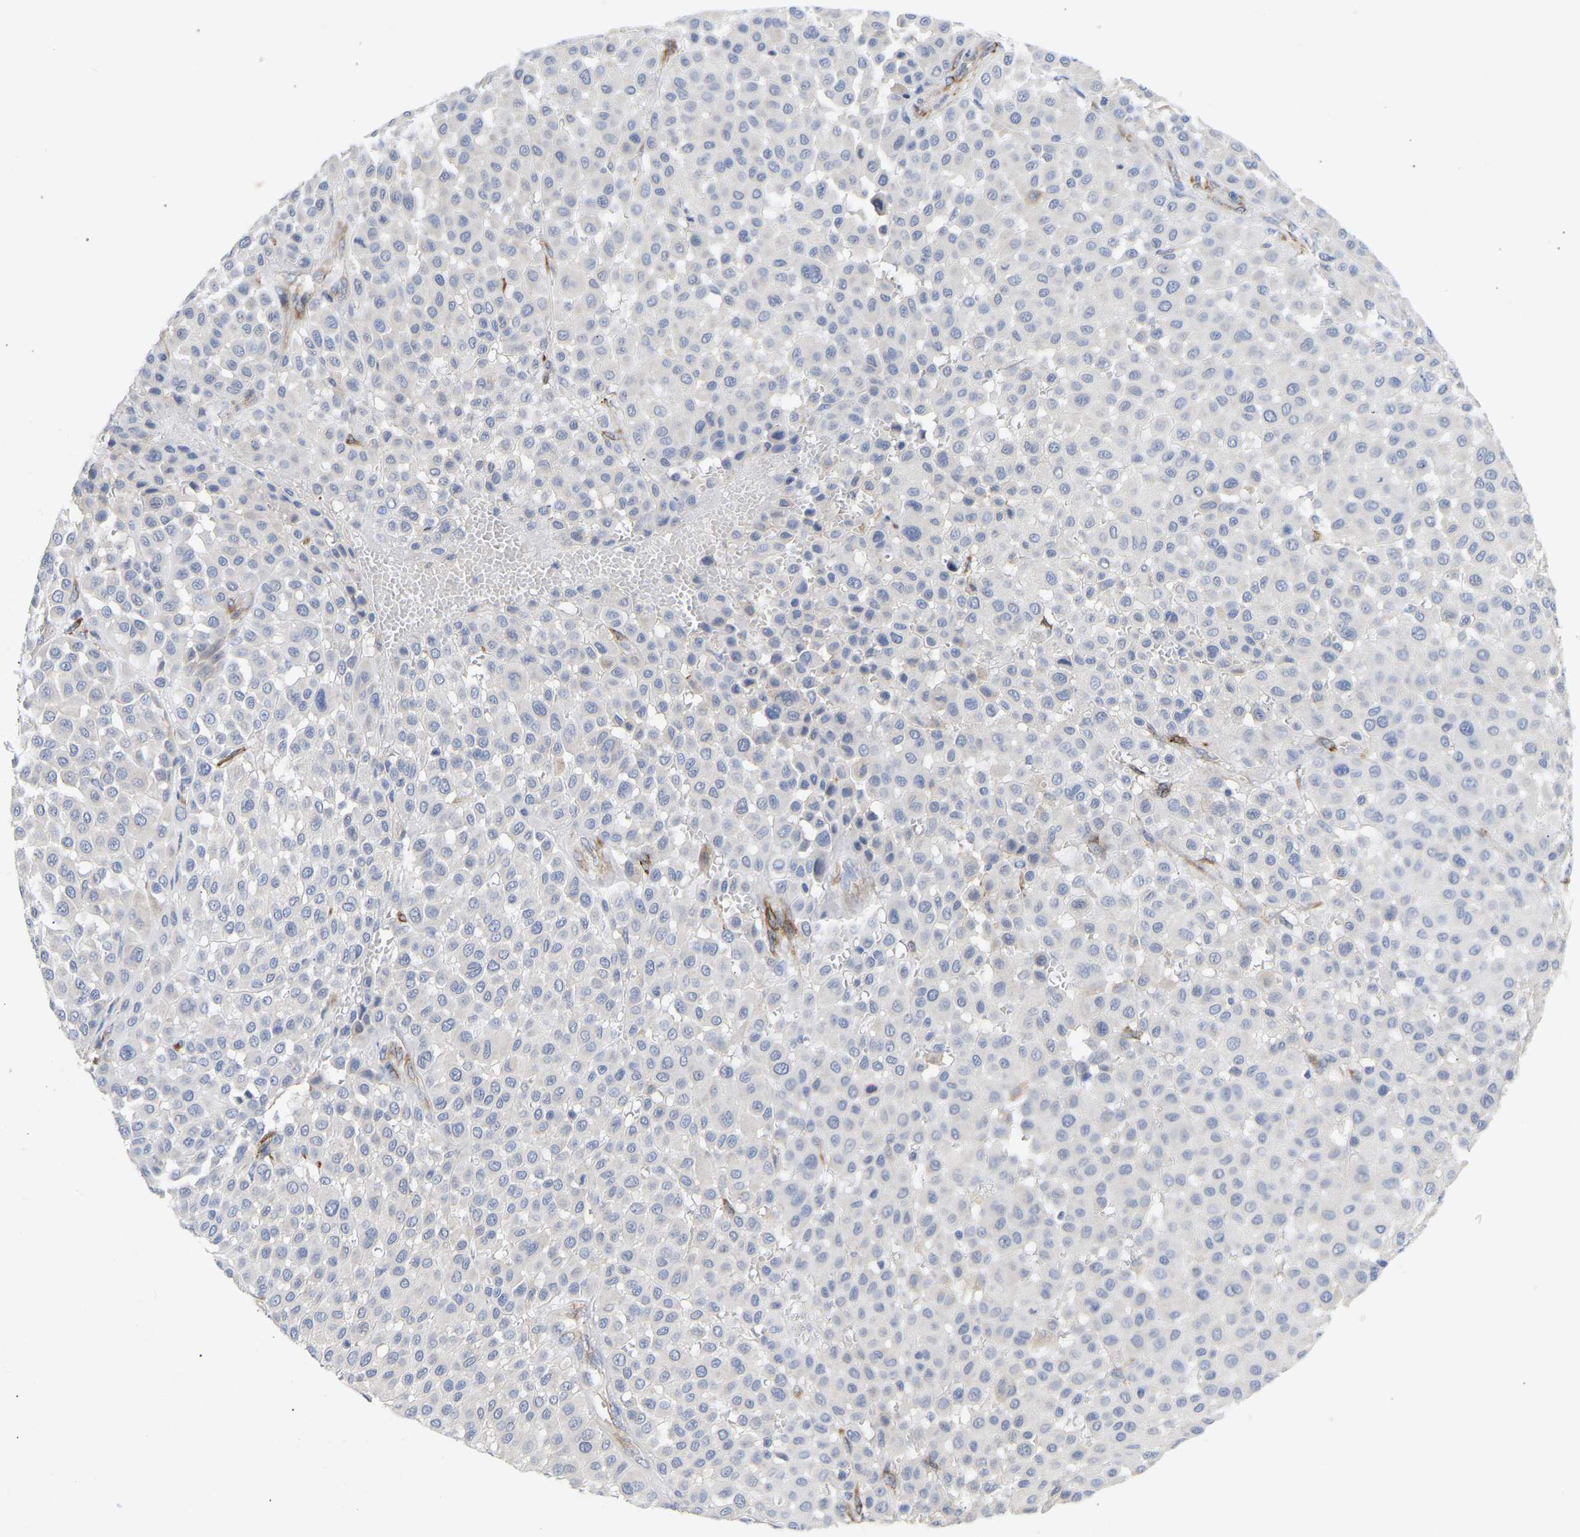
{"staining": {"intensity": "negative", "quantity": "none", "location": "none"}, "tissue": "melanoma", "cell_type": "Tumor cells", "image_type": "cancer", "snomed": [{"axis": "morphology", "description": "Malignant melanoma, Metastatic site"}, {"axis": "topography", "description": "Soft tissue"}], "caption": "Photomicrograph shows no significant protein positivity in tumor cells of melanoma. (Brightfield microscopy of DAB (3,3'-diaminobenzidine) immunohistochemistry at high magnification).", "gene": "SELENOM", "patient": {"sex": "male", "age": 41}}